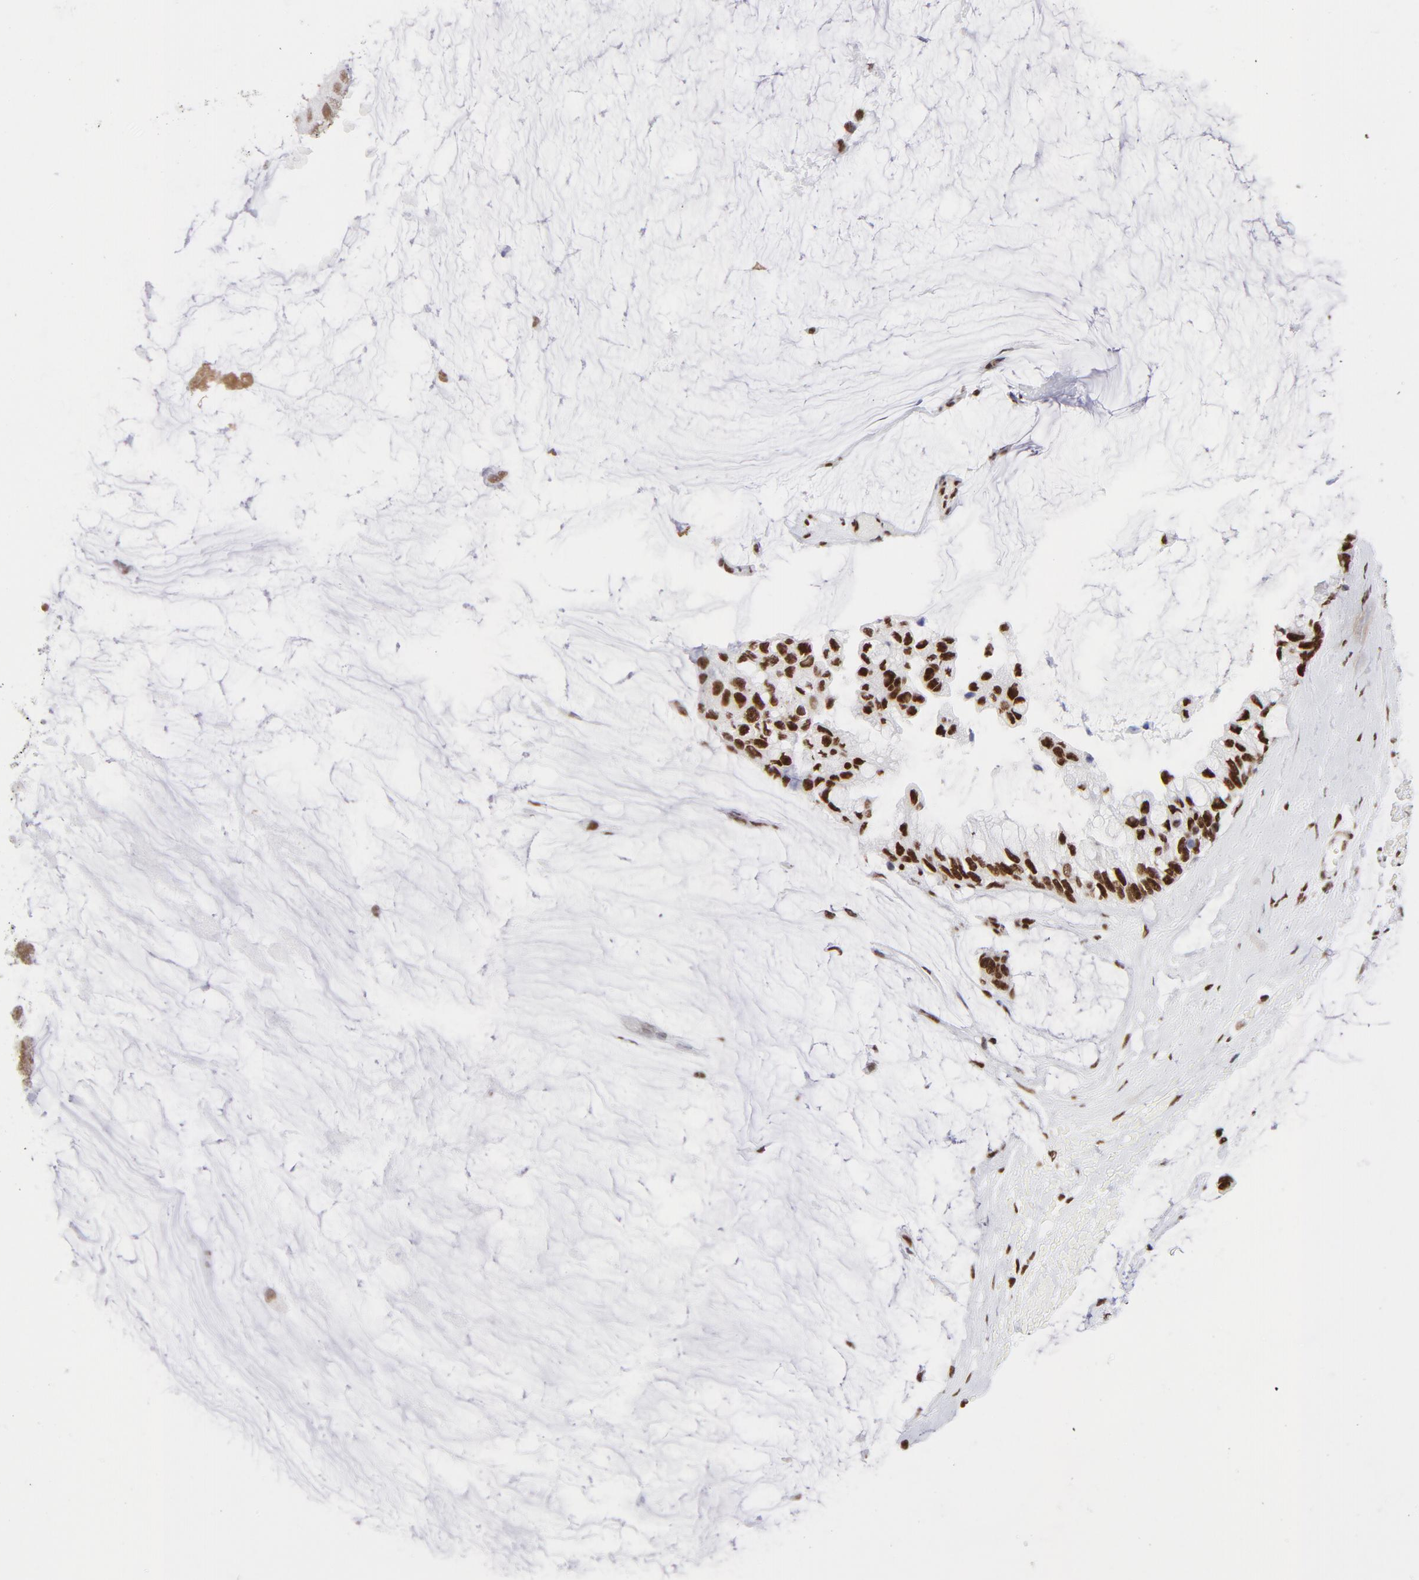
{"staining": {"intensity": "strong", "quantity": ">75%", "location": "nuclear"}, "tissue": "ovarian cancer", "cell_type": "Tumor cells", "image_type": "cancer", "snomed": [{"axis": "morphology", "description": "Cystadenocarcinoma, mucinous, NOS"}, {"axis": "topography", "description": "Ovary"}], "caption": "An image showing strong nuclear staining in approximately >75% of tumor cells in ovarian cancer, as visualized by brown immunohistochemical staining.", "gene": "NFYB", "patient": {"sex": "female", "age": 39}}